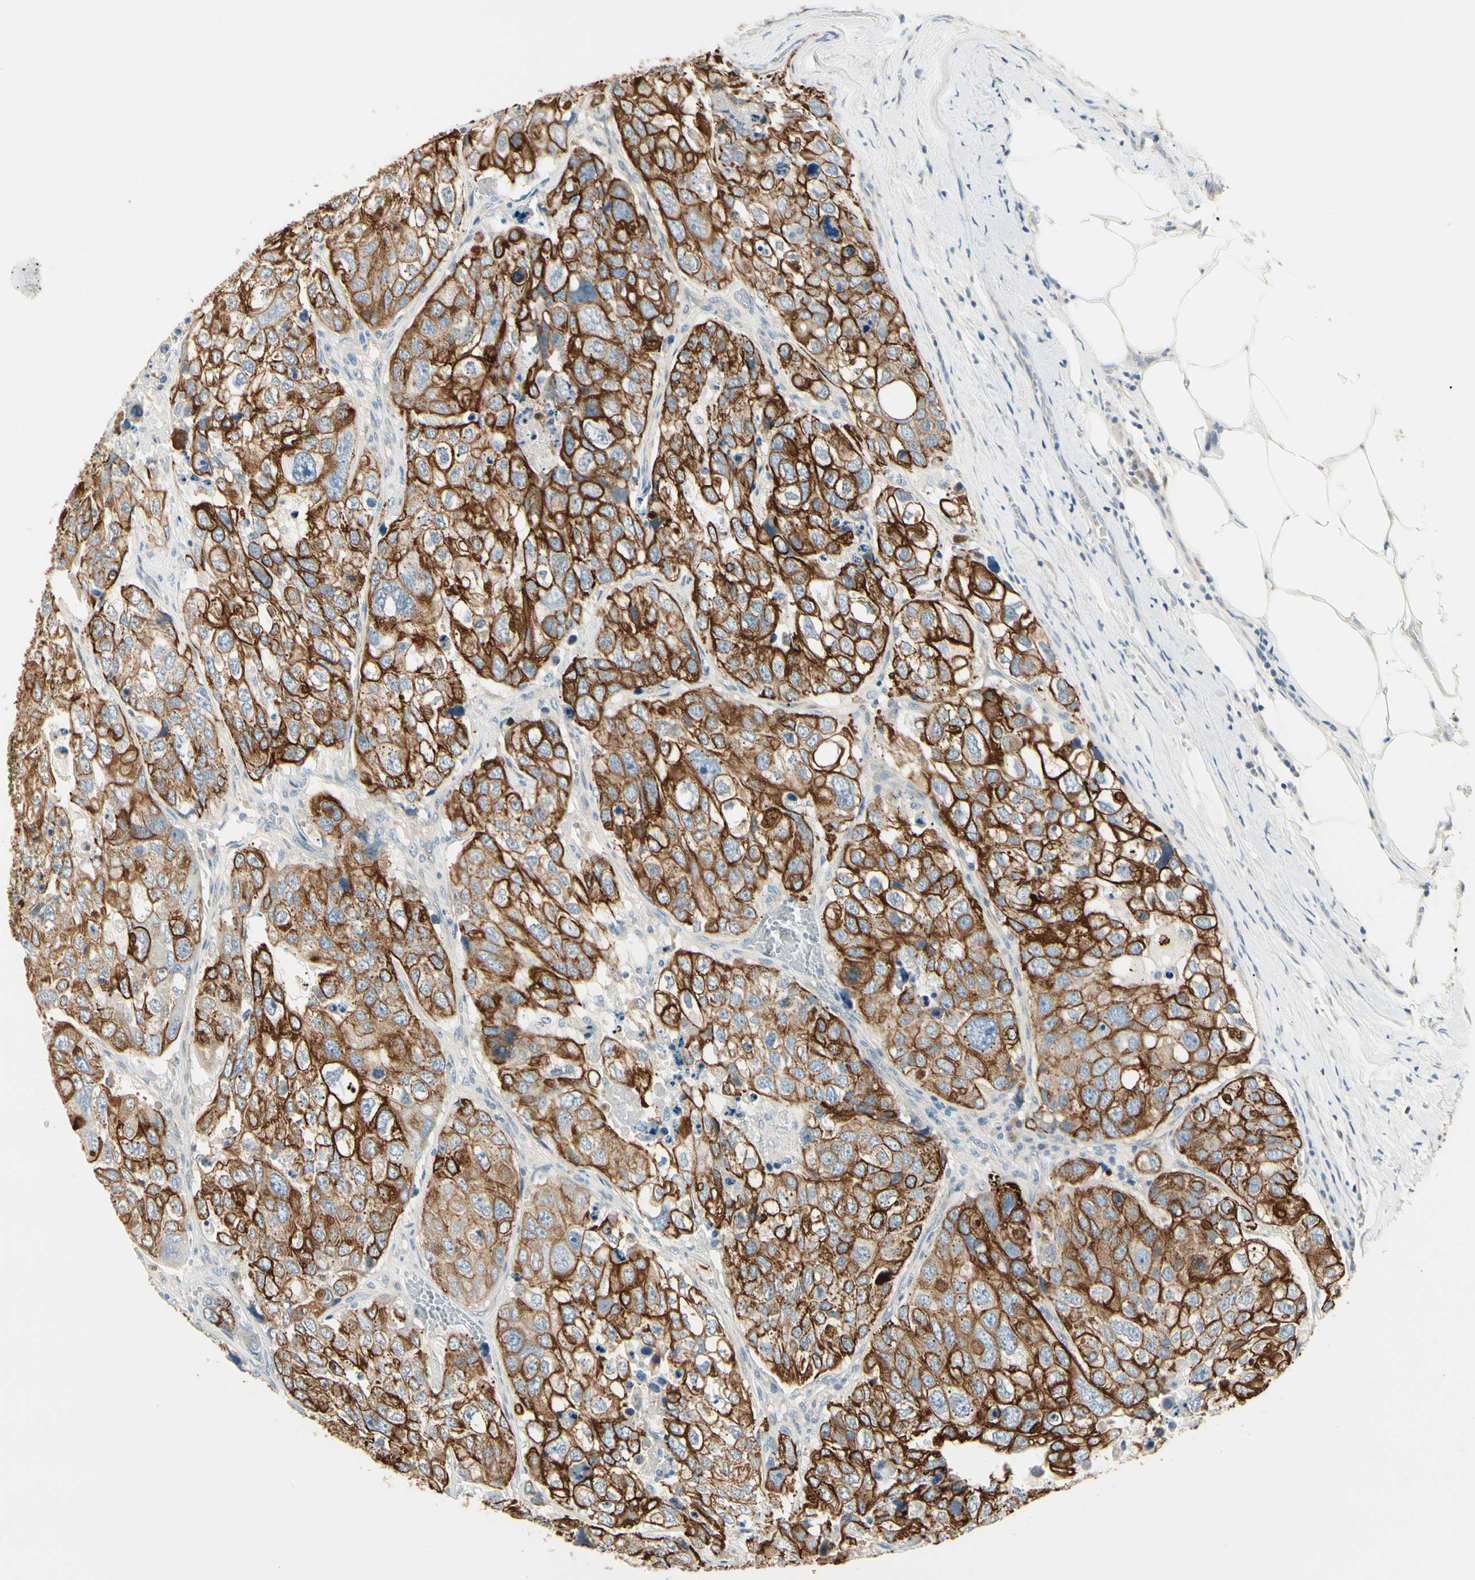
{"staining": {"intensity": "strong", "quantity": ">75%", "location": "cytoplasmic/membranous"}, "tissue": "urothelial cancer", "cell_type": "Tumor cells", "image_type": "cancer", "snomed": [{"axis": "morphology", "description": "Urothelial carcinoma, High grade"}, {"axis": "topography", "description": "Lymph node"}, {"axis": "topography", "description": "Urinary bladder"}], "caption": "The image displays a brown stain indicating the presence of a protein in the cytoplasmic/membranous of tumor cells in urothelial carcinoma (high-grade).", "gene": "DUSP12", "patient": {"sex": "male", "age": 51}}